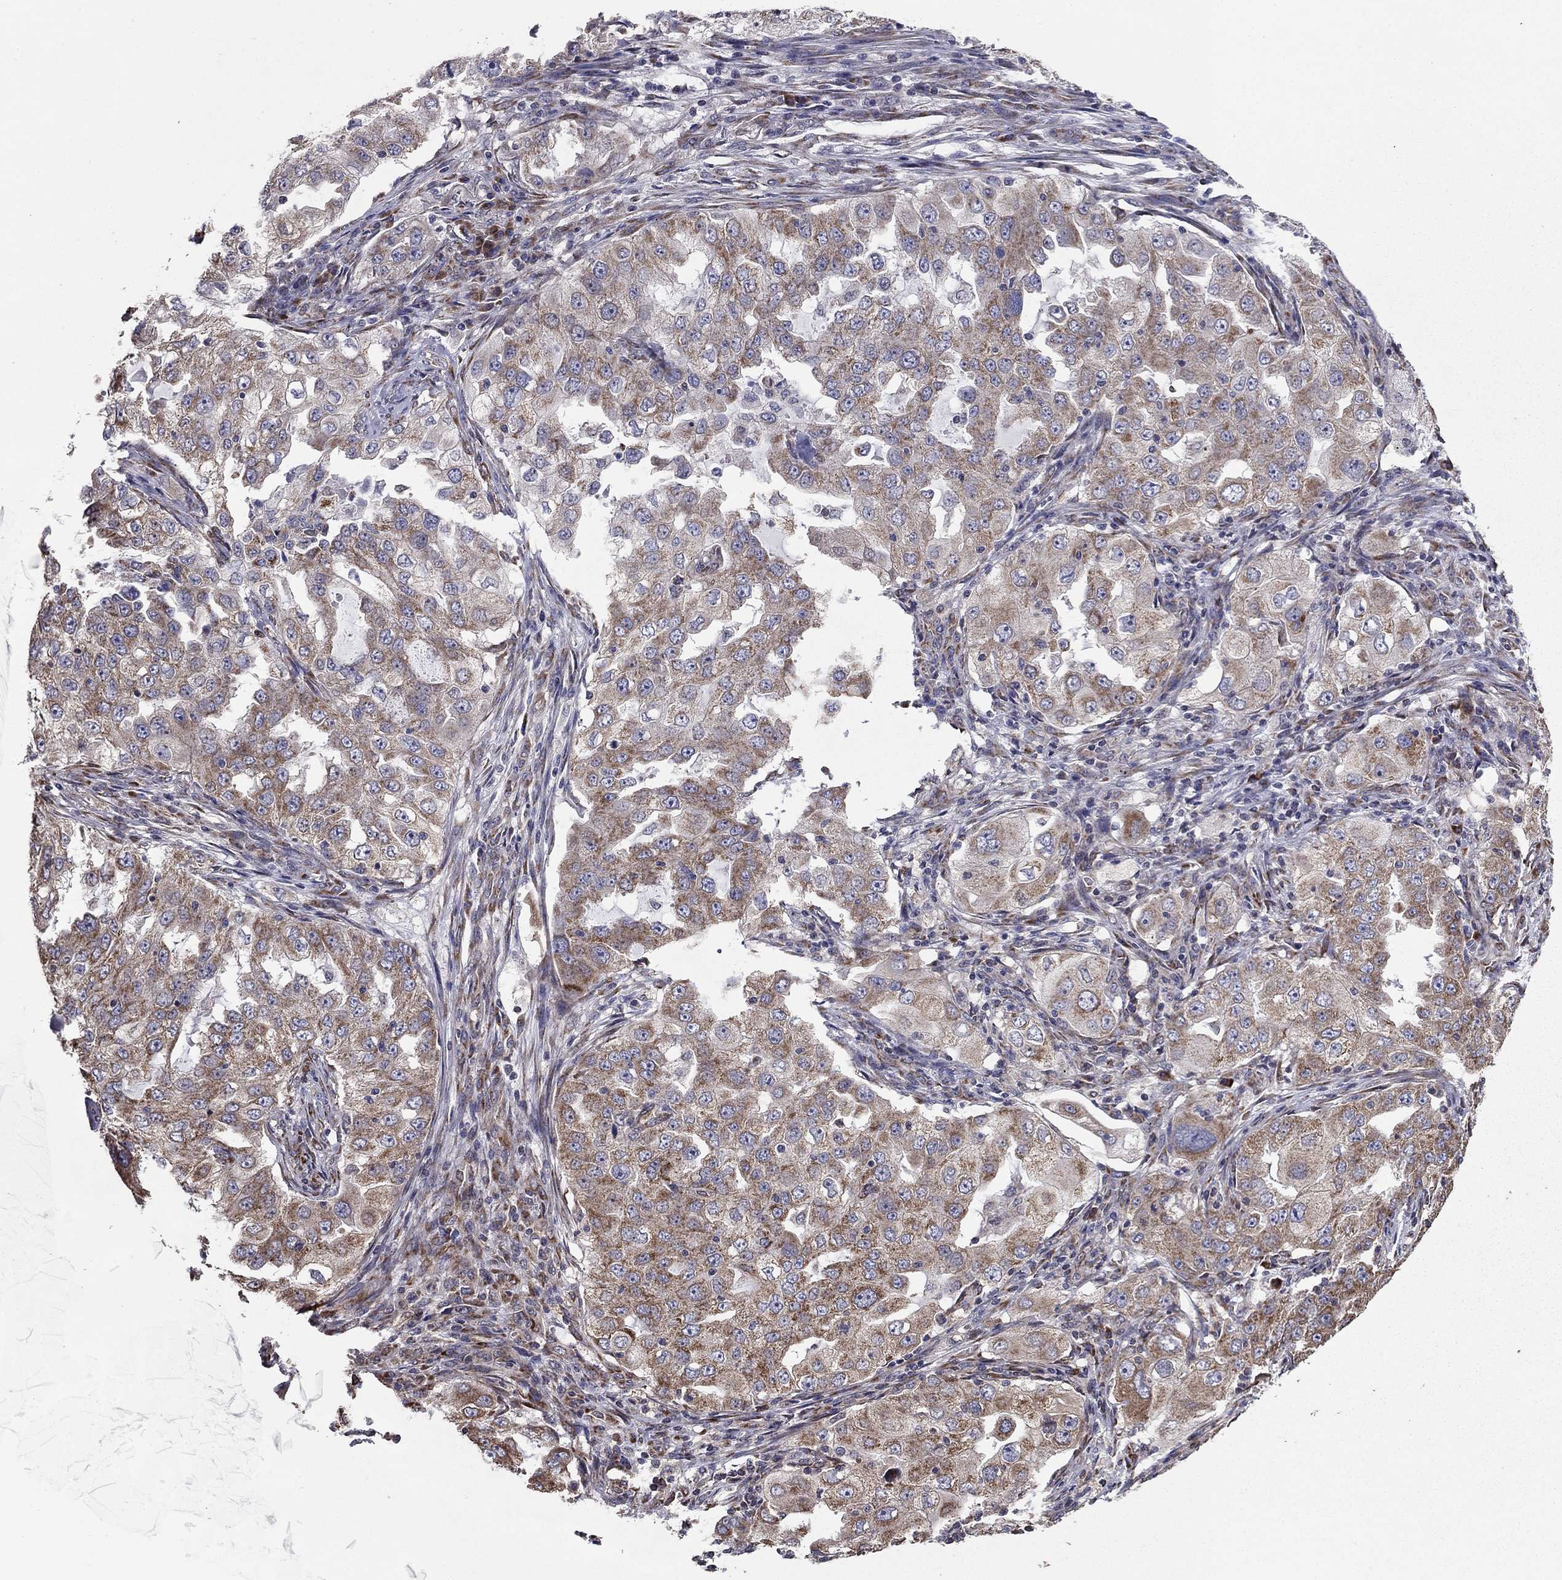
{"staining": {"intensity": "moderate", "quantity": "25%-75%", "location": "cytoplasmic/membranous"}, "tissue": "lung cancer", "cell_type": "Tumor cells", "image_type": "cancer", "snomed": [{"axis": "morphology", "description": "Adenocarcinoma, NOS"}, {"axis": "topography", "description": "Lung"}], "caption": "This image demonstrates immunohistochemistry staining of human adenocarcinoma (lung), with medium moderate cytoplasmic/membranous positivity in approximately 25%-75% of tumor cells.", "gene": "NKIRAS1", "patient": {"sex": "female", "age": 61}}